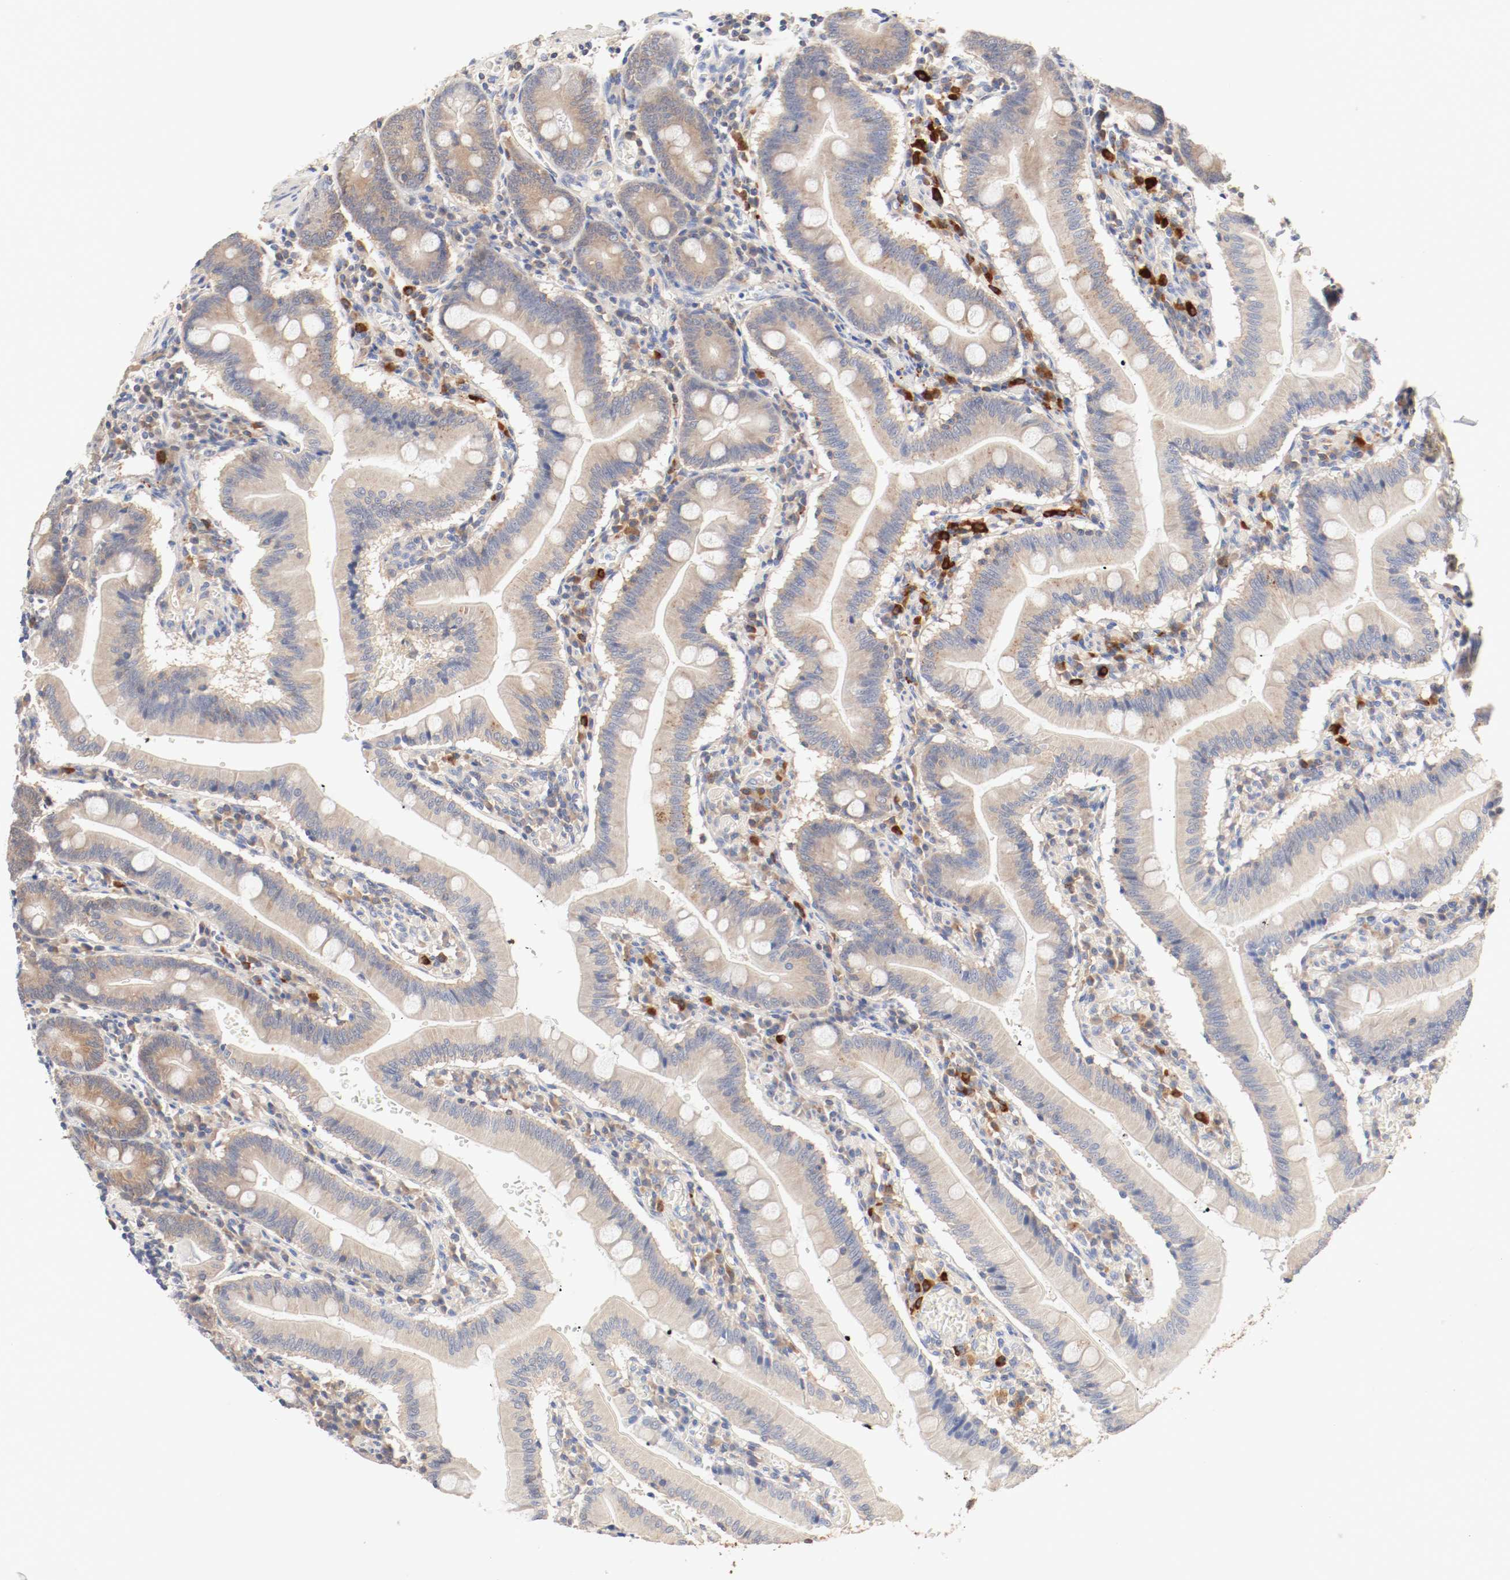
{"staining": {"intensity": "strong", "quantity": ">75%", "location": "cytoplasmic/membranous"}, "tissue": "small intestine", "cell_type": "Glandular cells", "image_type": "normal", "snomed": [{"axis": "morphology", "description": "Normal tissue, NOS"}, {"axis": "topography", "description": "Small intestine"}], "caption": "Small intestine was stained to show a protein in brown. There is high levels of strong cytoplasmic/membranous expression in about >75% of glandular cells.", "gene": "GIT1", "patient": {"sex": "male", "age": 71}}